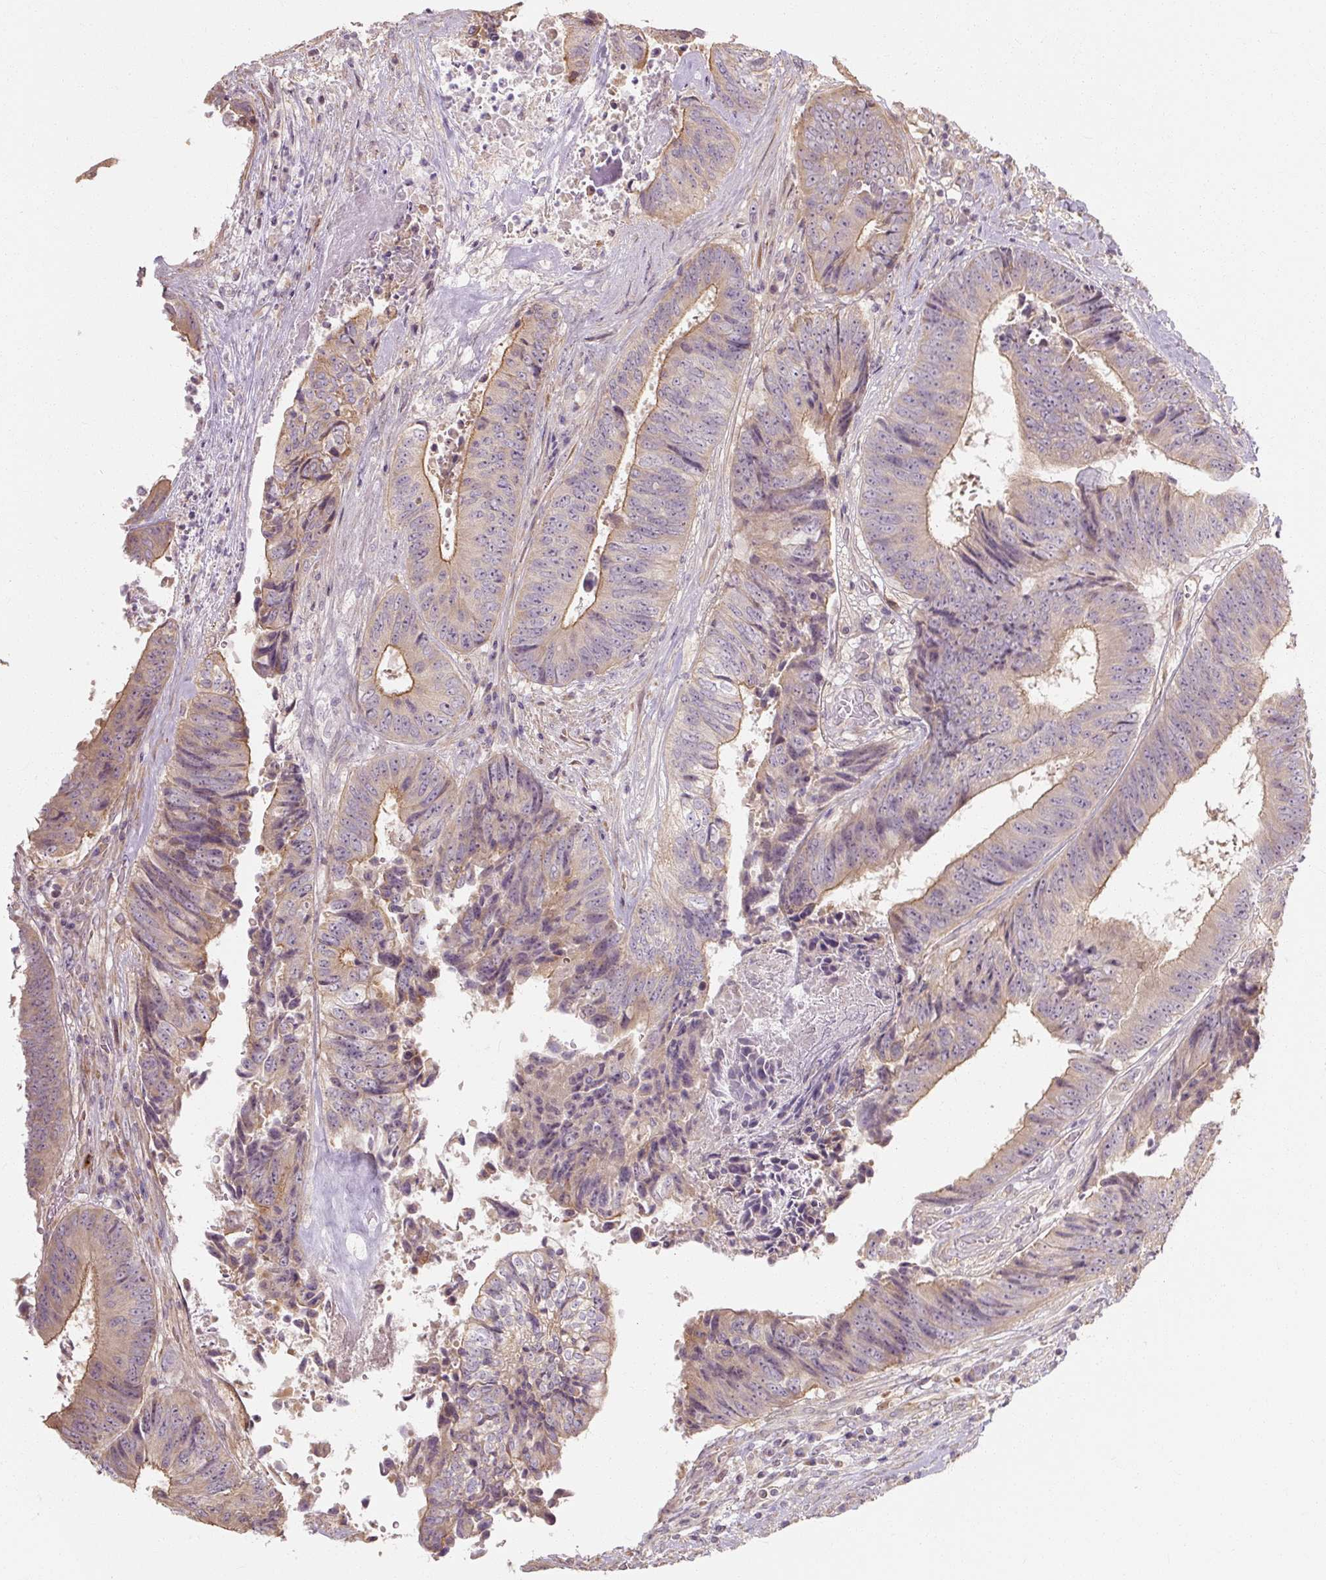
{"staining": {"intensity": "moderate", "quantity": "25%-75%", "location": "cytoplasmic/membranous"}, "tissue": "colorectal cancer", "cell_type": "Tumor cells", "image_type": "cancer", "snomed": [{"axis": "morphology", "description": "Adenocarcinoma, NOS"}, {"axis": "topography", "description": "Rectum"}], "caption": "Immunohistochemistry (IHC) (DAB) staining of colorectal cancer (adenocarcinoma) exhibits moderate cytoplasmic/membranous protein positivity in about 25%-75% of tumor cells.", "gene": "RB1CC1", "patient": {"sex": "male", "age": 72}}